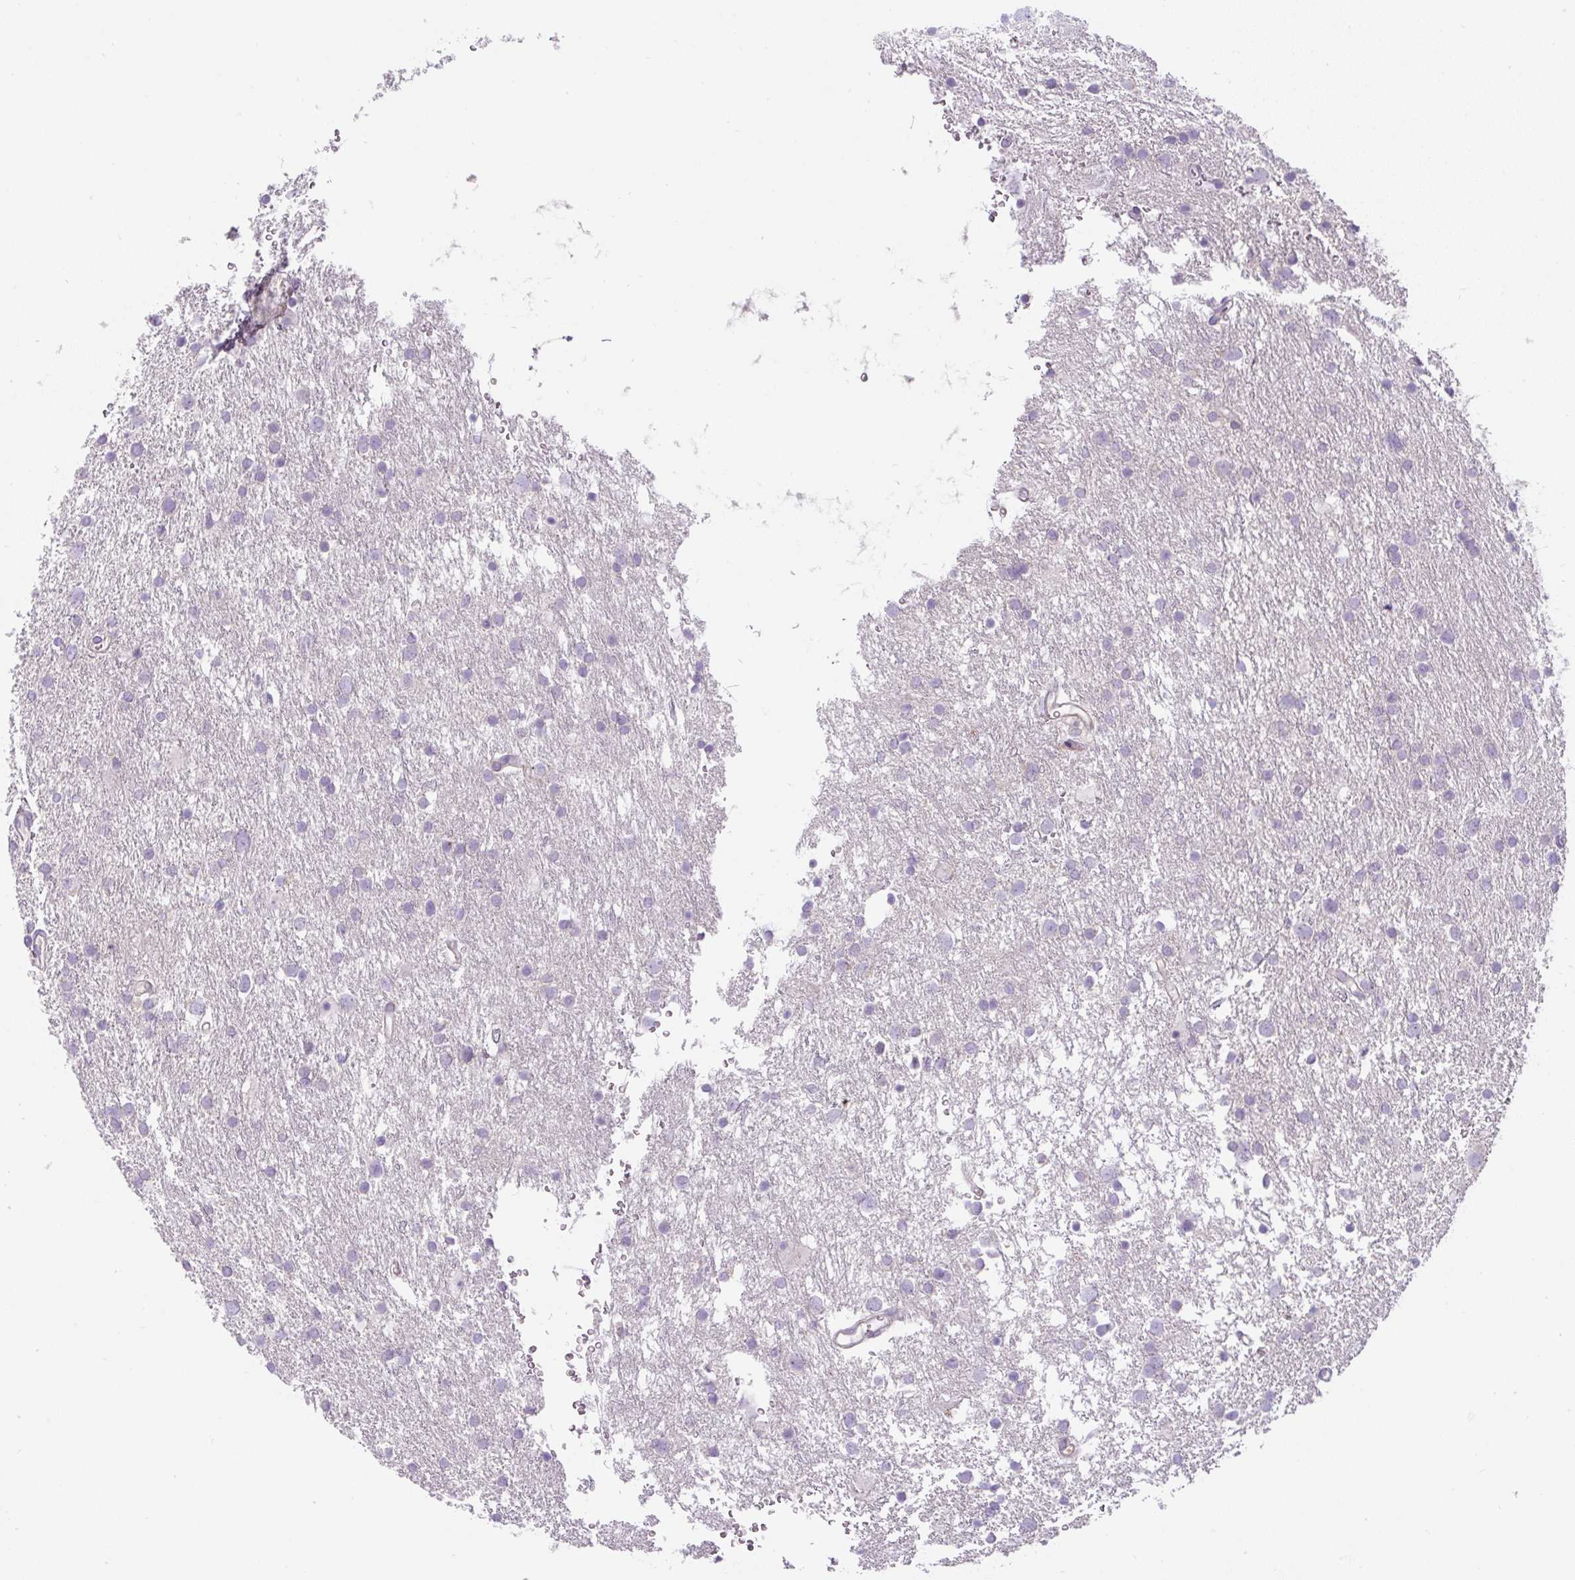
{"staining": {"intensity": "negative", "quantity": "none", "location": "none"}, "tissue": "glioma", "cell_type": "Tumor cells", "image_type": "cancer", "snomed": [{"axis": "morphology", "description": "Glioma, malignant, Low grade"}, {"axis": "topography", "description": "Brain"}], "caption": "Tumor cells are negative for protein expression in human glioma.", "gene": "UBL3", "patient": {"sex": "female", "age": 32}}